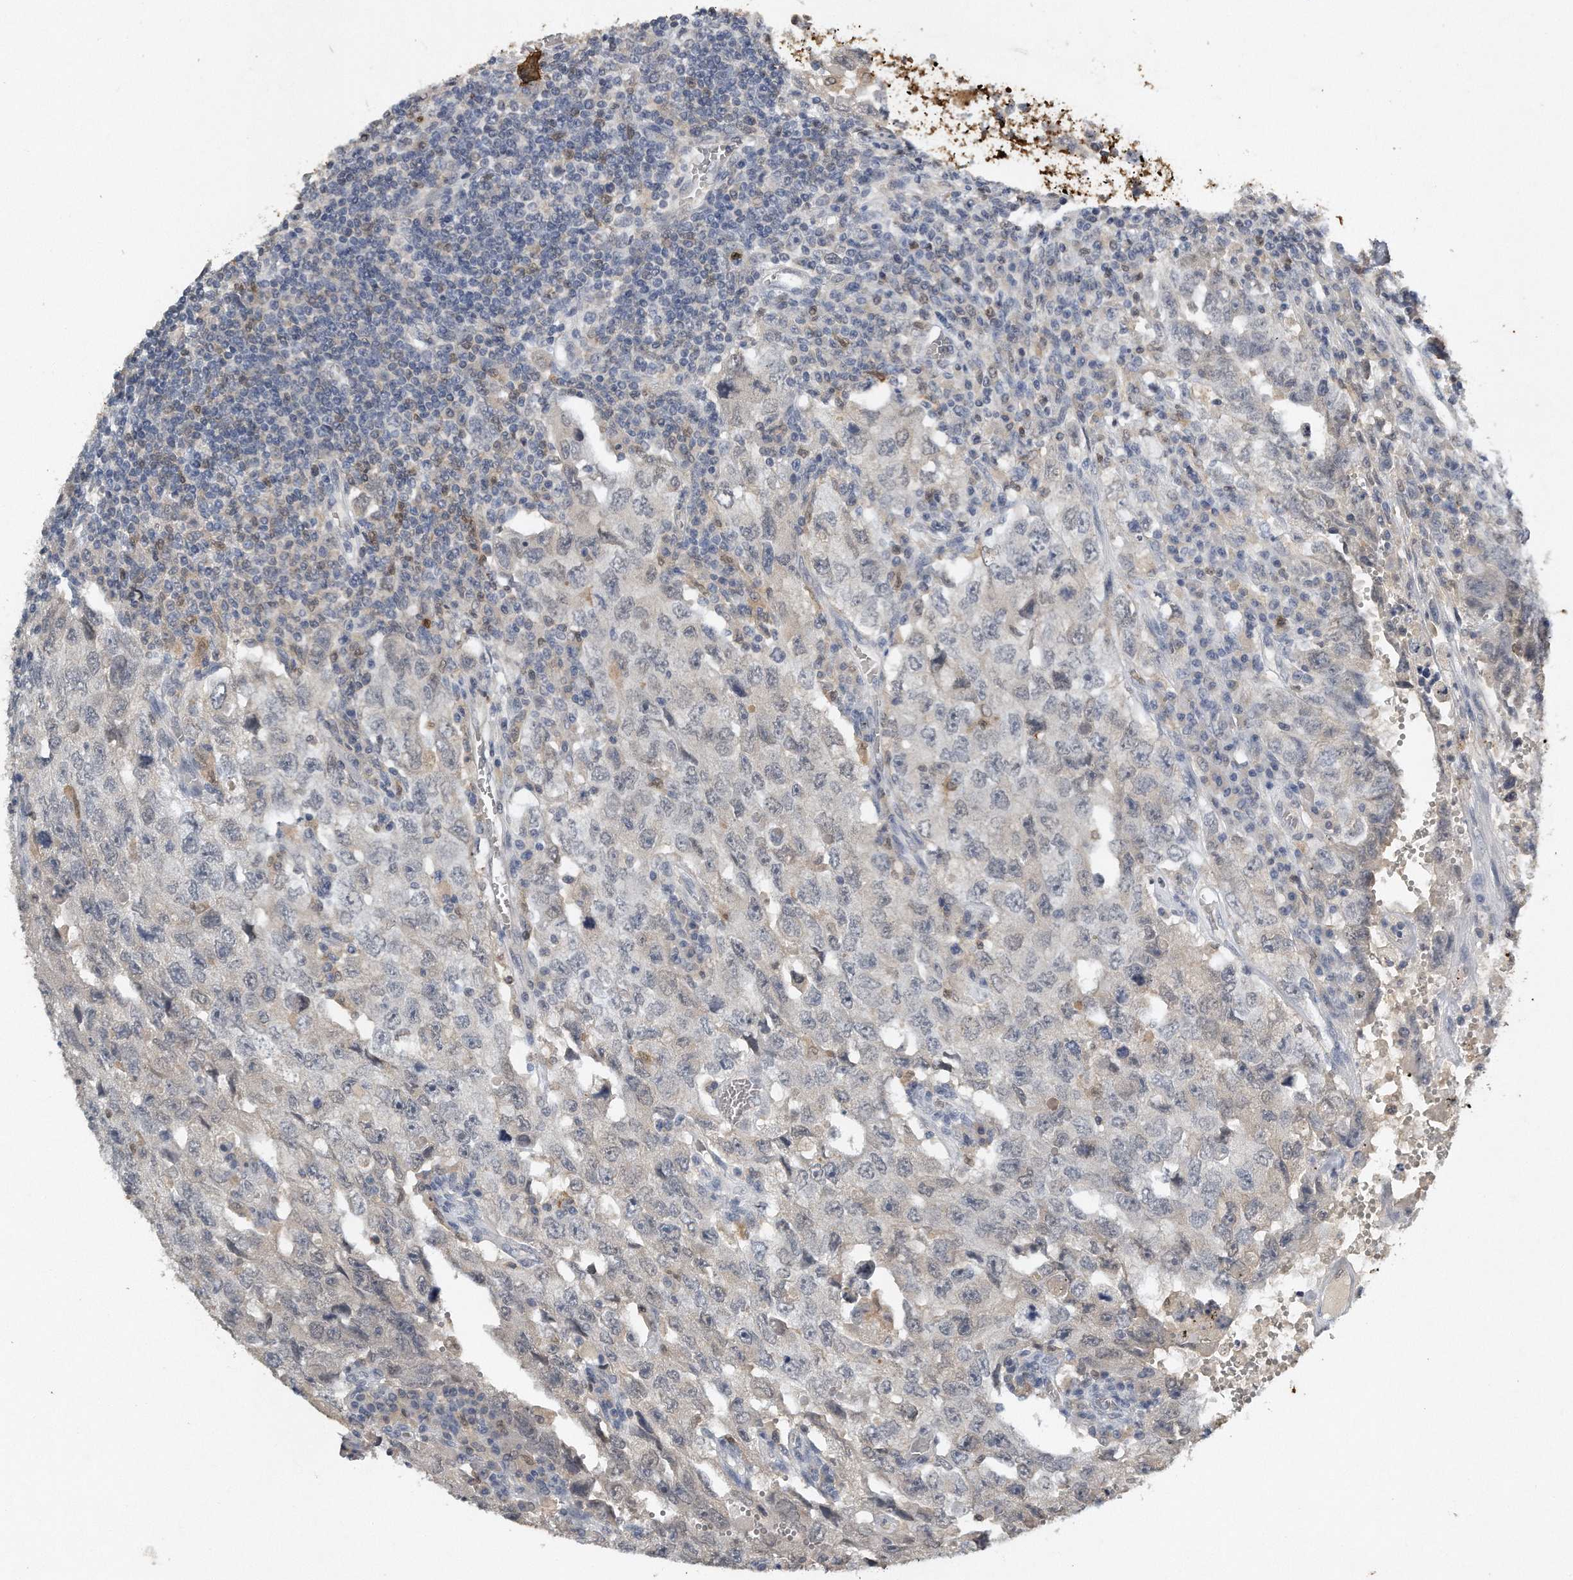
{"staining": {"intensity": "weak", "quantity": "<25%", "location": "nuclear"}, "tissue": "testis cancer", "cell_type": "Tumor cells", "image_type": "cancer", "snomed": [{"axis": "morphology", "description": "Carcinoma, Embryonal, NOS"}, {"axis": "topography", "description": "Testis"}], "caption": "The photomicrograph shows no significant staining in tumor cells of embryonal carcinoma (testis).", "gene": "CAMK1", "patient": {"sex": "male", "age": 26}}